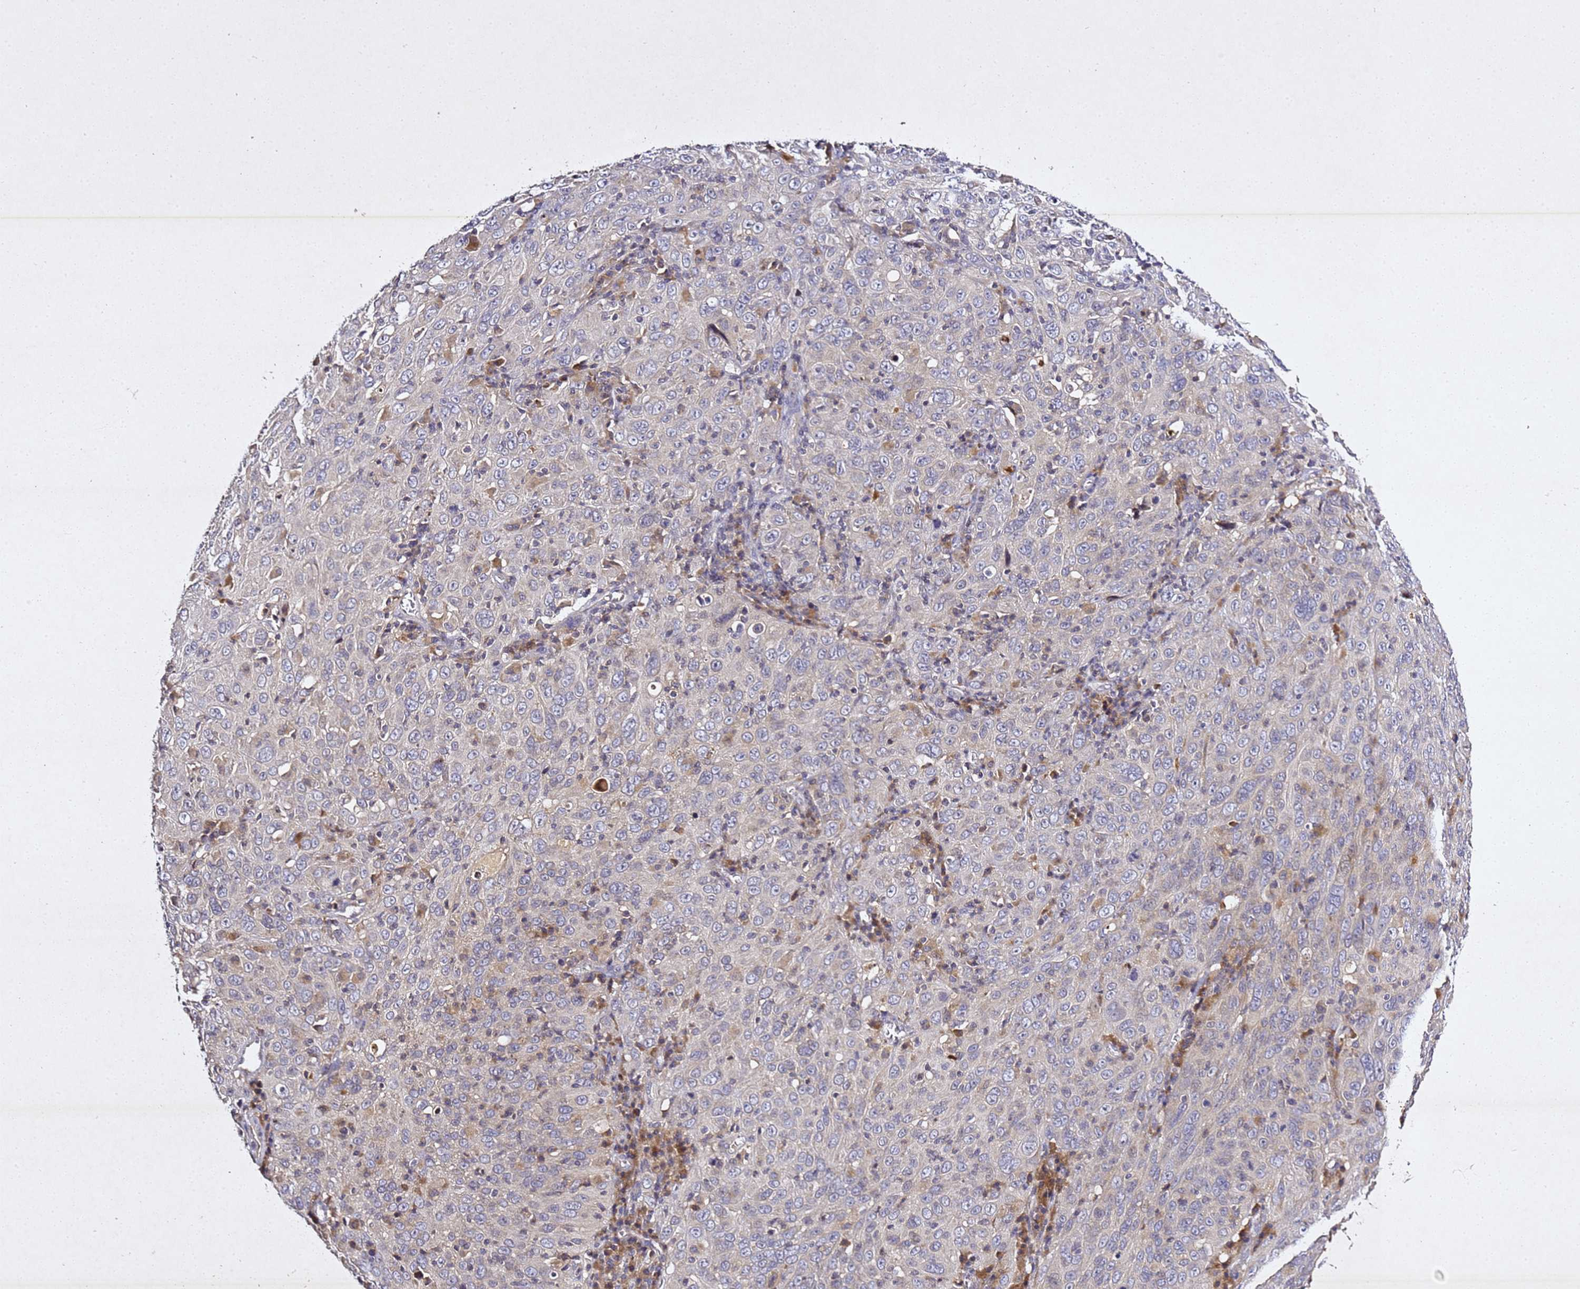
{"staining": {"intensity": "negative", "quantity": "none", "location": "none"}, "tissue": "cervical cancer", "cell_type": "Tumor cells", "image_type": "cancer", "snomed": [{"axis": "morphology", "description": "Squamous cell carcinoma, NOS"}, {"axis": "topography", "description": "Cervix"}], "caption": "The image reveals no staining of tumor cells in cervical cancer (squamous cell carcinoma).", "gene": "SV2B", "patient": {"sex": "female", "age": 46}}